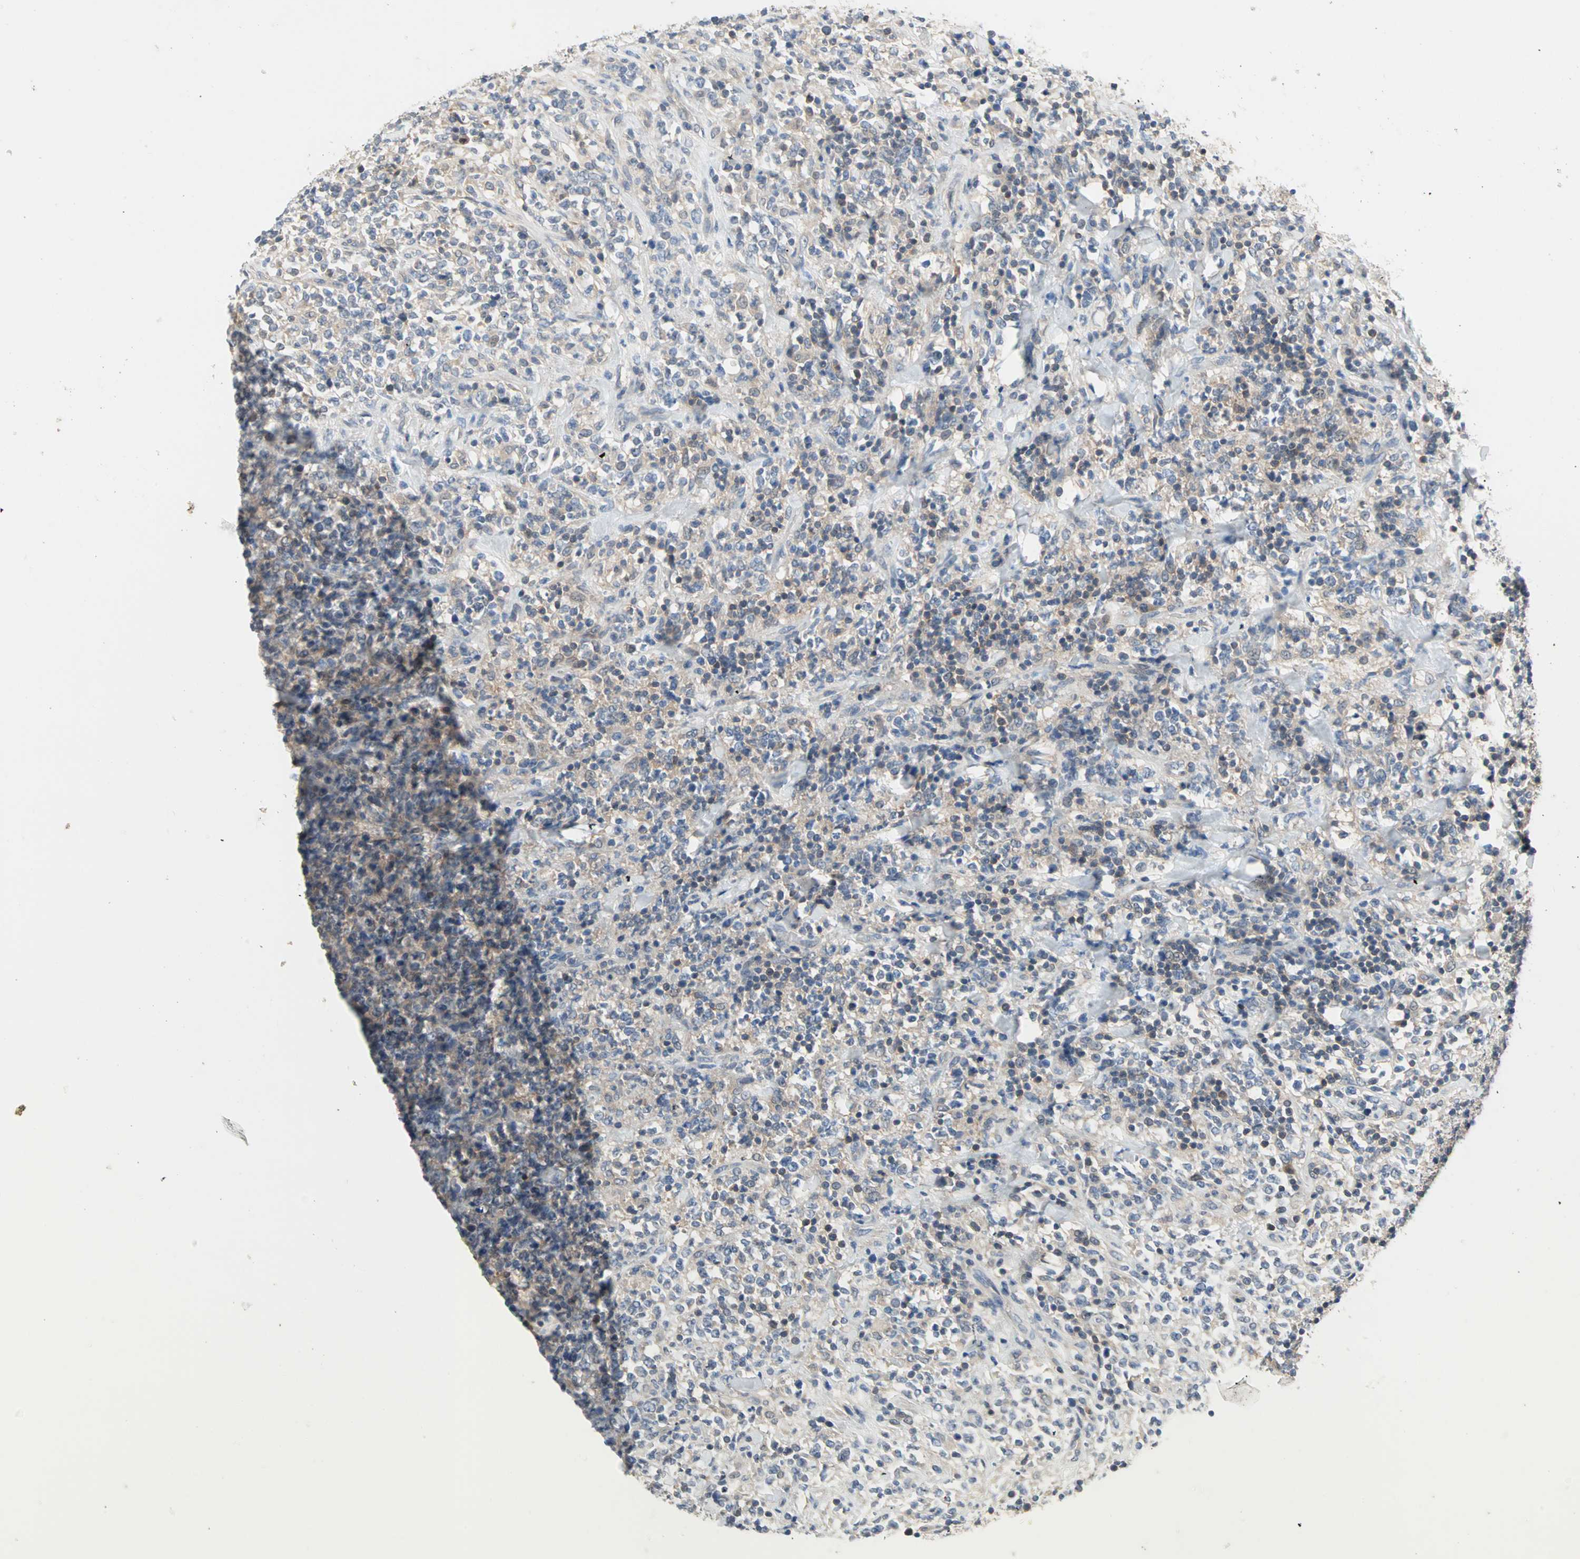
{"staining": {"intensity": "weak", "quantity": ">75%", "location": "cytoplasmic/membranous"}, "tissue": "lymphoma", "cell_type": "Tumor cells", "image_type": "cancer", "snomed": [{"axis": "morphology", "description": "Malignant lymphoma, non-Hodgkin's type, High grade"}, {"axis": "topography", "description": "Soft tissue"}], "caption": "A low amount of weak cytoplasmic/membranous positivity is identified in about >75% of tumor cells in high-grade malignant lymphoma, non-Hodgkin's type tissue. (brown staining indicates protein expression, while blue staining denotes nuclei).", "gene": "MPI", "patient": {"sex": "male", "age": 18}}